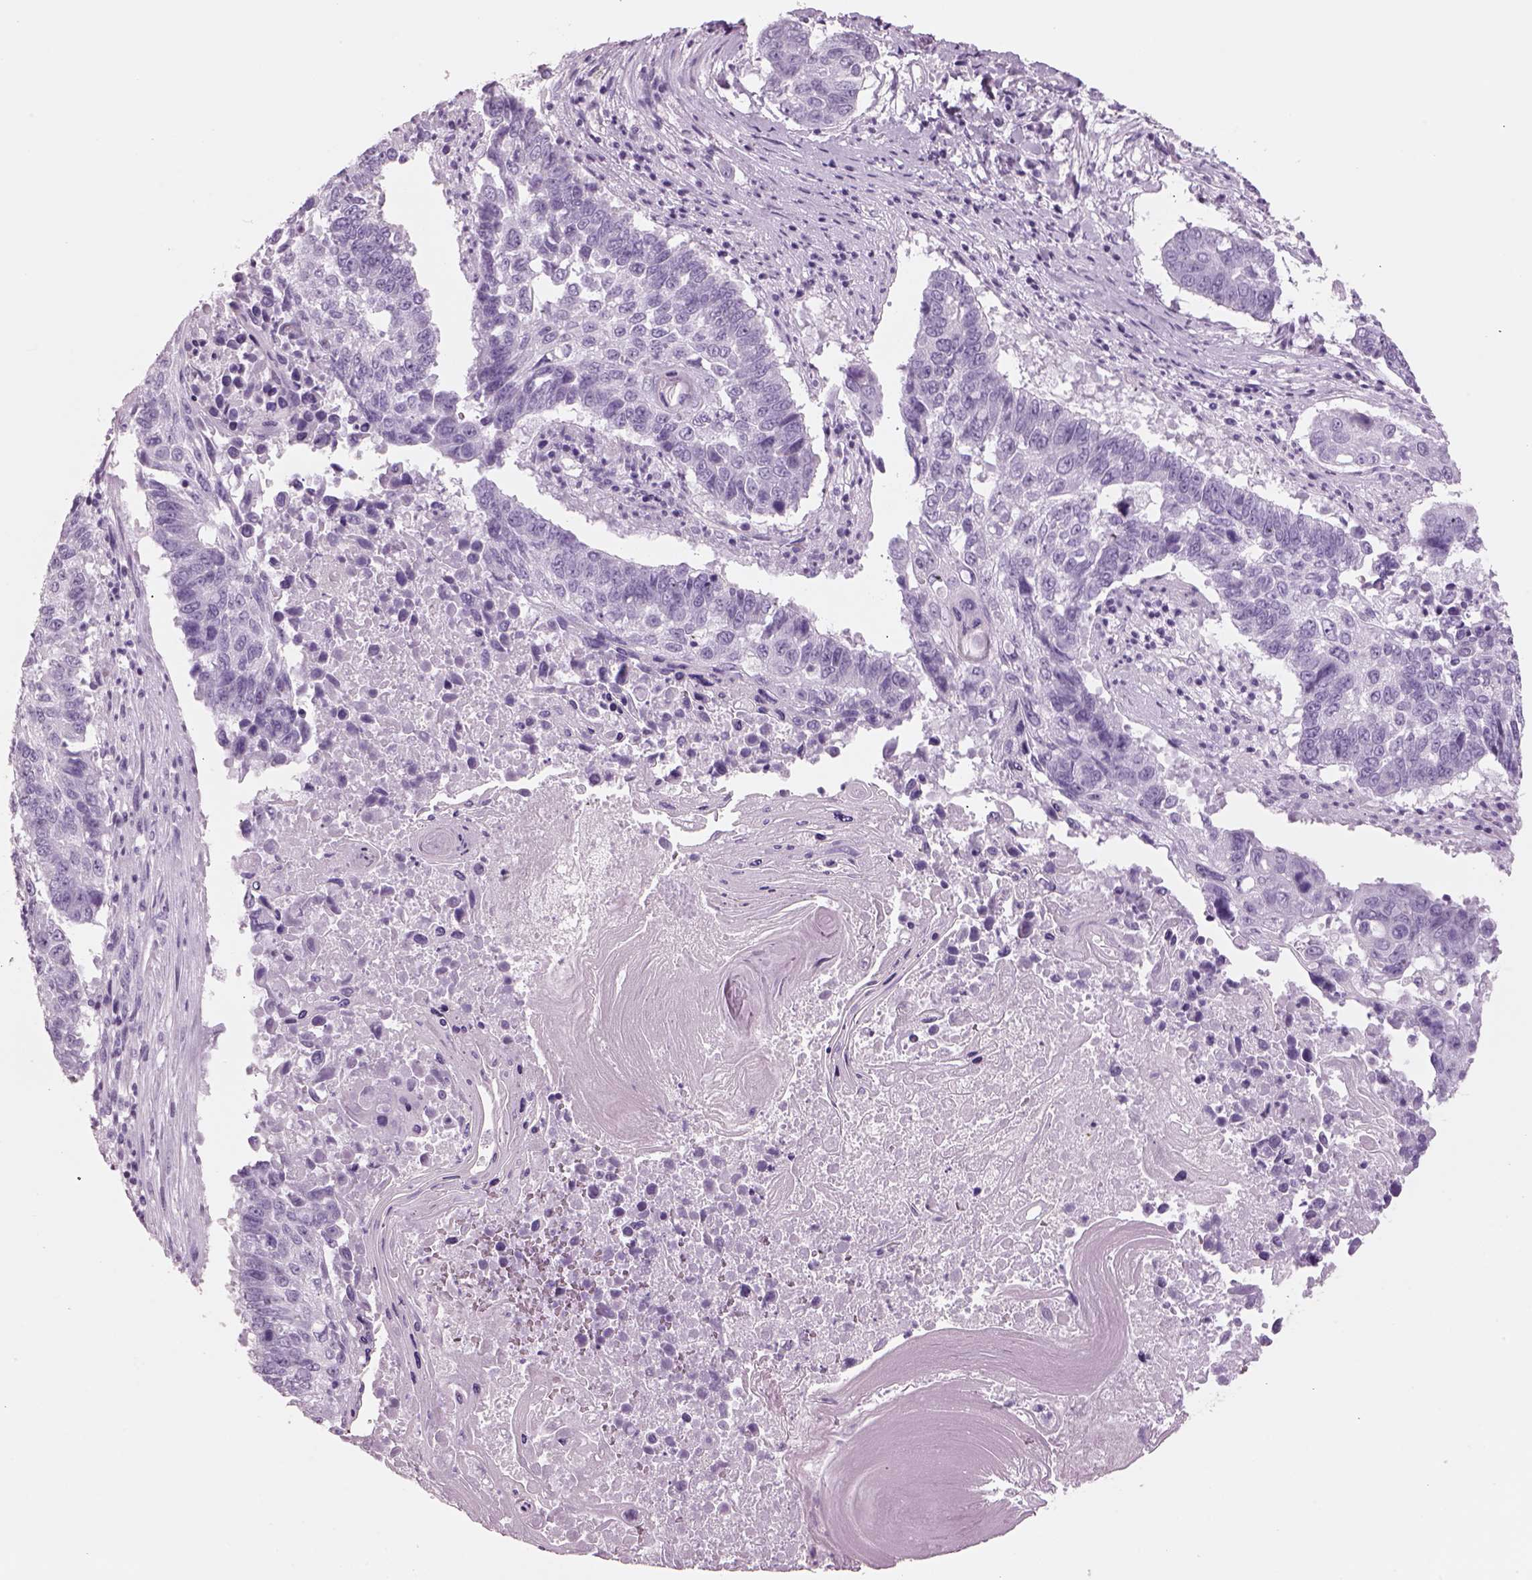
{"staining": {"intensity": "negative", "quantity": "none", "location": "none"}, "tissue": "lung cancer", "cell_type": "Tumor cells", "image_type": "cancer", "snomed": [{"axis": "morphology", "description": "Squamous cell carcinoma, NOS"}, {"axis": "topography", "description": "Lung"}], "caption": "This is an IHC image of human lung squamous cell carcinoma. There is no staining in tumor cells.", "gene": "RHO", "patient": {"sex": "male", "age": 73}}